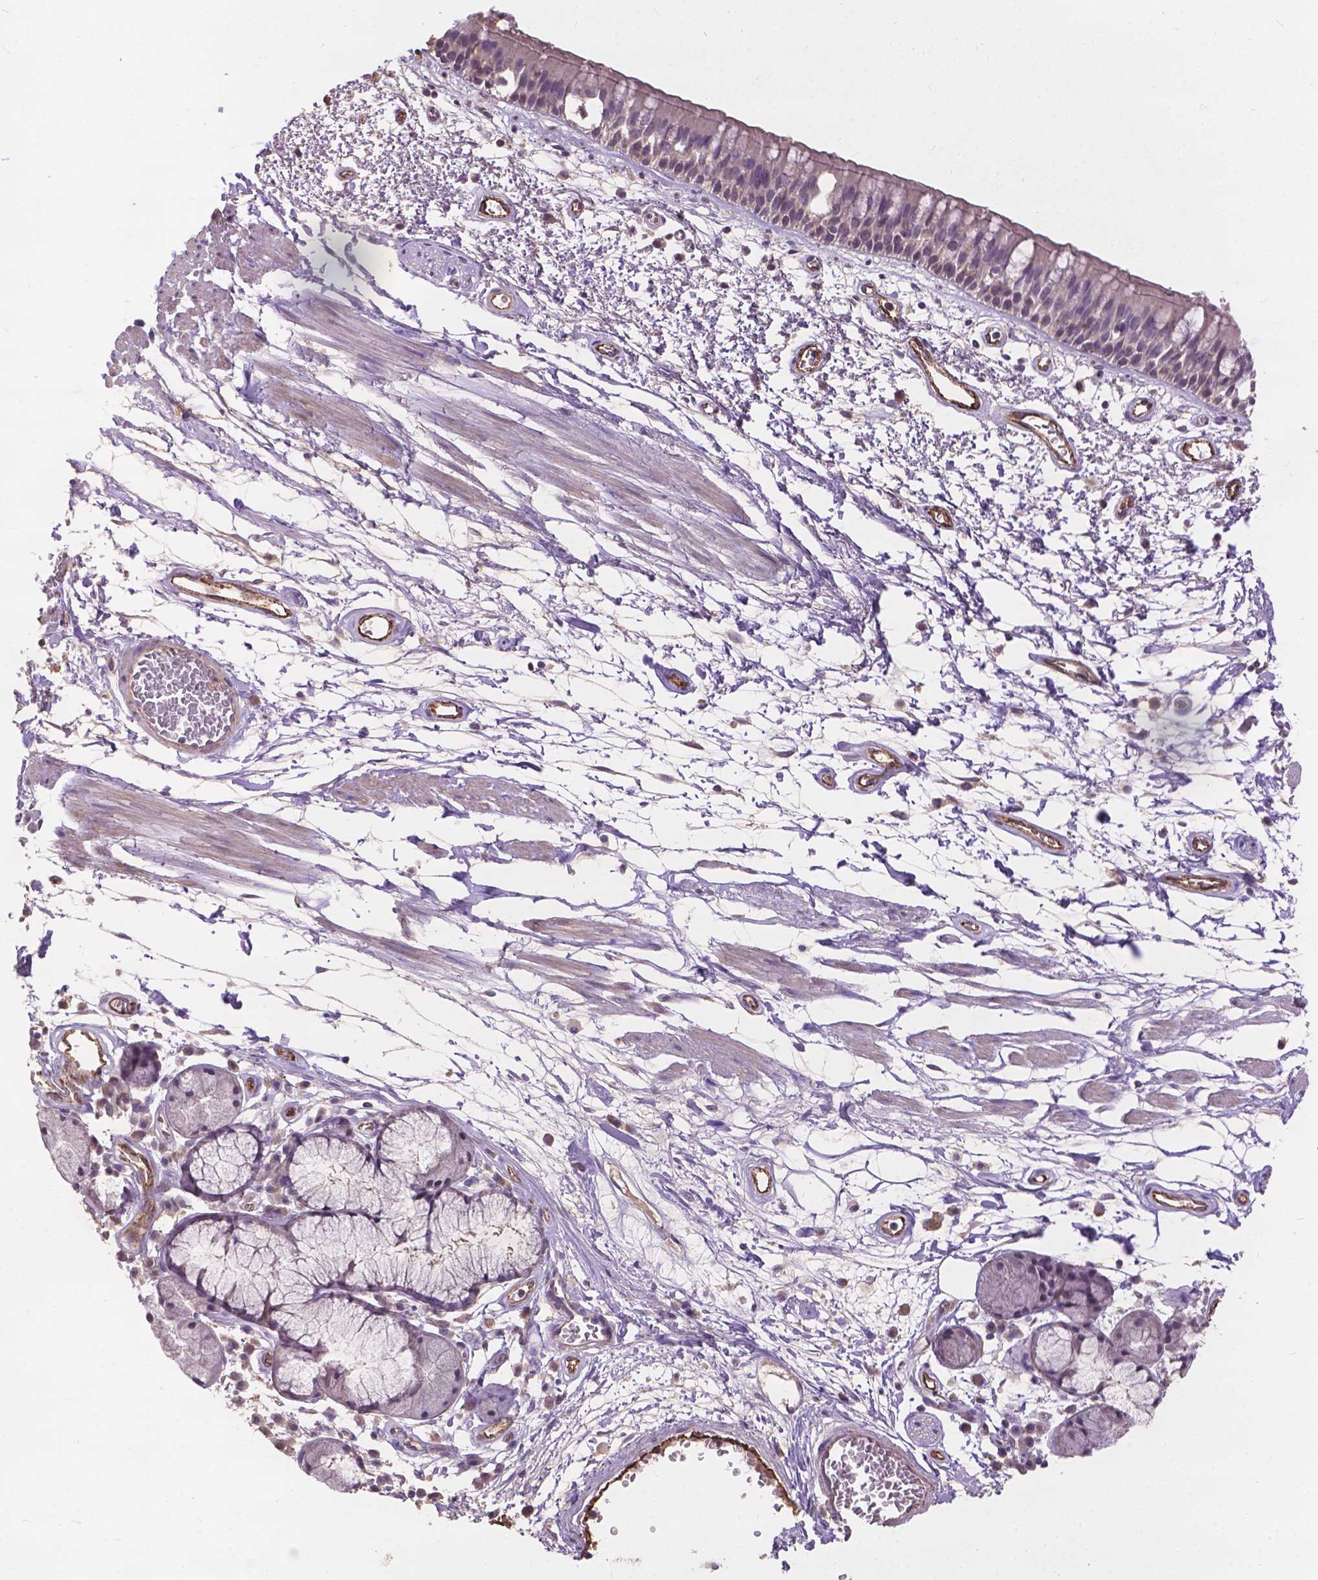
{"staining": {"intensity": "weak", "quantity": "<25%", "location": "cytoplasmic/membranous"}, "tissue": "bronchus", "cell_type": "Respiratory epithelial cells", "image_type": "normal", "snomed": [{"axis": "morphology", "description": "Normal tissue, NOS"}, {"axis": "morphology", "description": "Squamous cell carcinoma, NOS"}, {"axis": "topography", "description": "Cartilage tissue"}, {"axis": "topography", "description": "Bronchus"}, {"axis": "topography", "description": "Lung"}], "caption": "IHC of normal bronchus displays no expression in respiratory epithelial cells.", "gene": "ZNF337", "patient": {"sex": "male", "age": 66}}